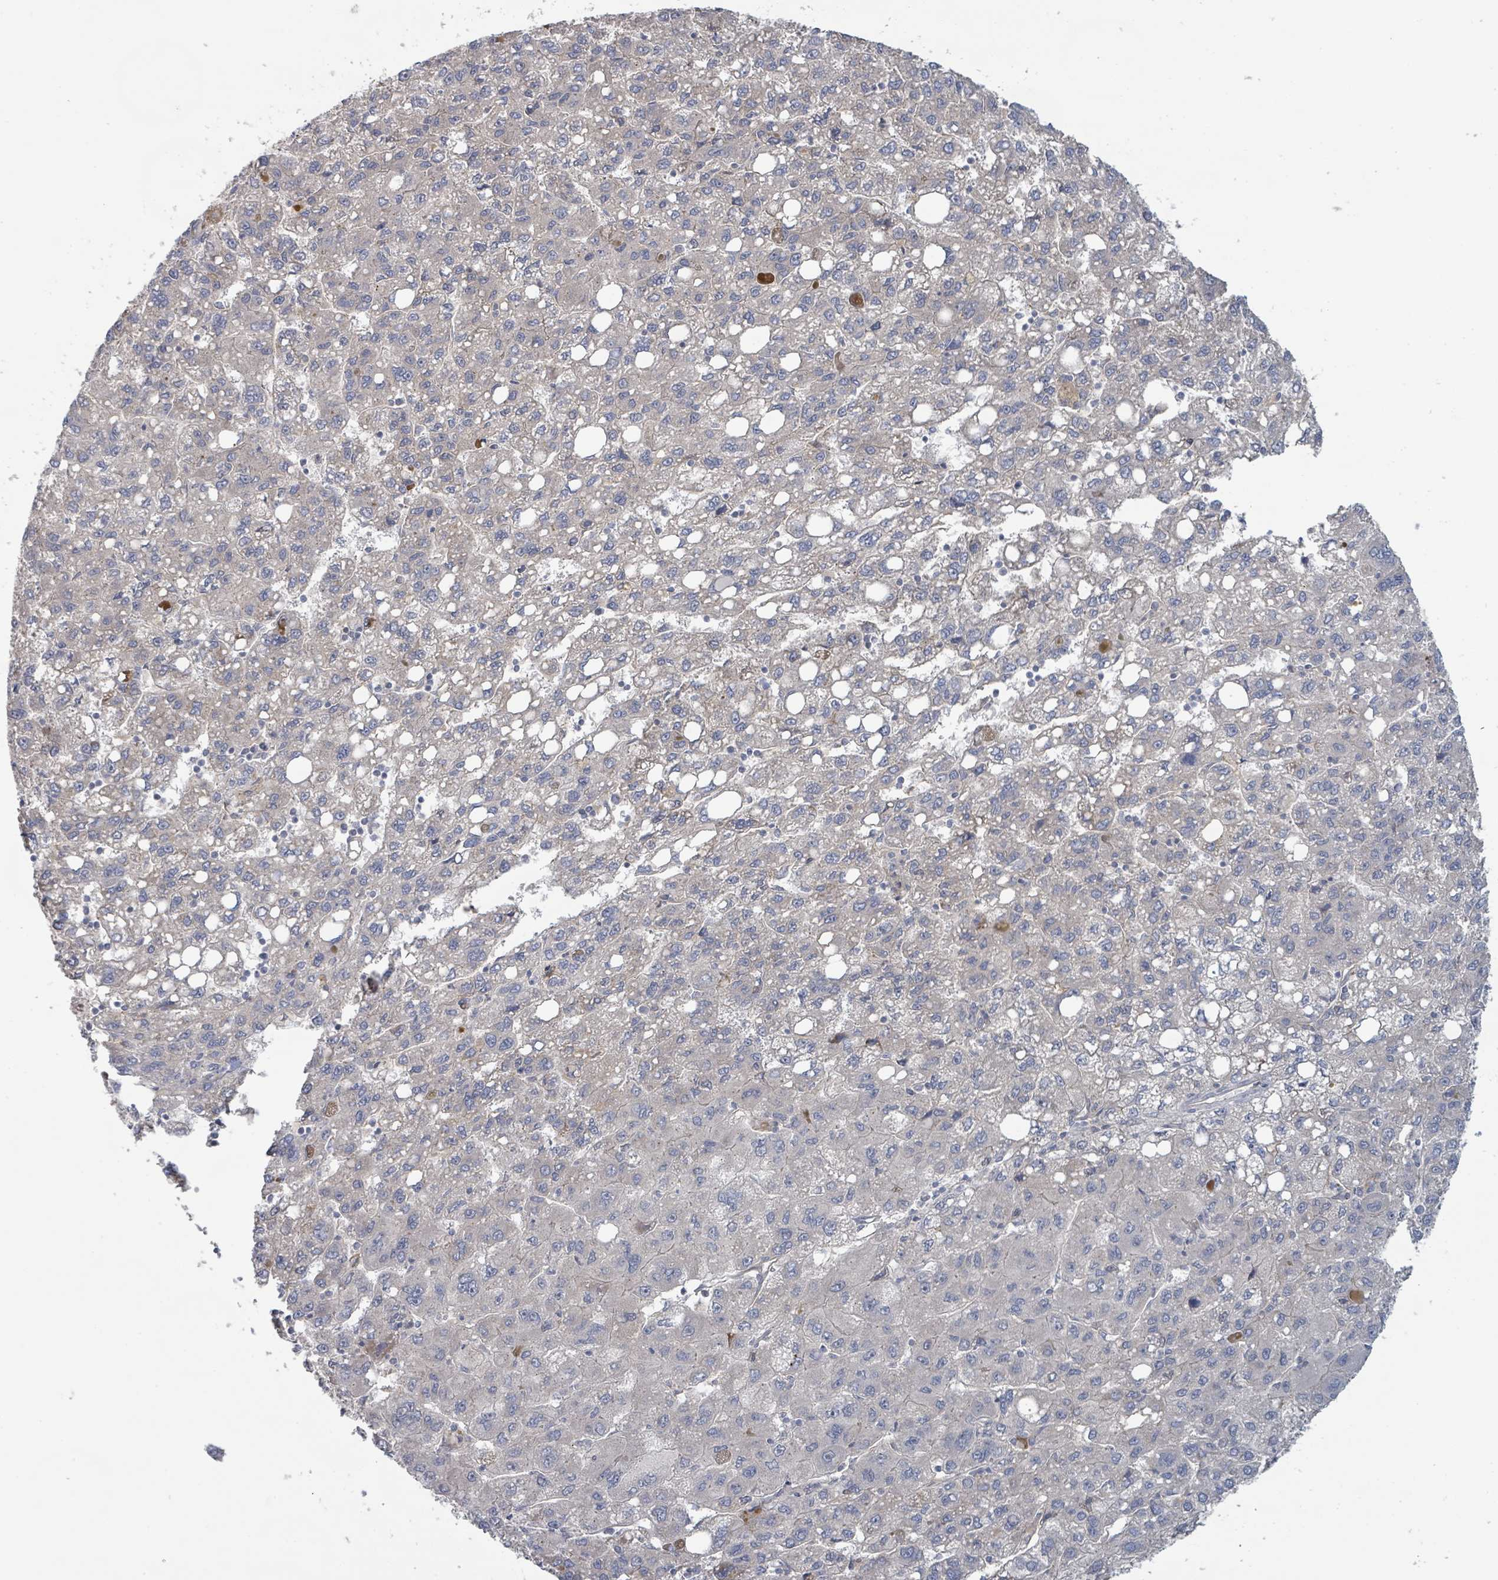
{"staining": {"intensity": "negative", "quantity": "none", "location": "none"}, "tissue": "liver cancer", "cell_type": "Tumor cells", "image_type": "cancer", "snomed": [{"axis": "morphology", "description": "Carcinoma, Hepatocellular, NOS"}, {"axis": "topography", "description": "Liver"}], "caption": "Human liver hepatocellular carcinoma stained for a protein using immunohistochemistry (IHC) shows no positivity in tumor cells.", "gene": "COL5A3", "patient": {"sex": "female", "age": 82}}